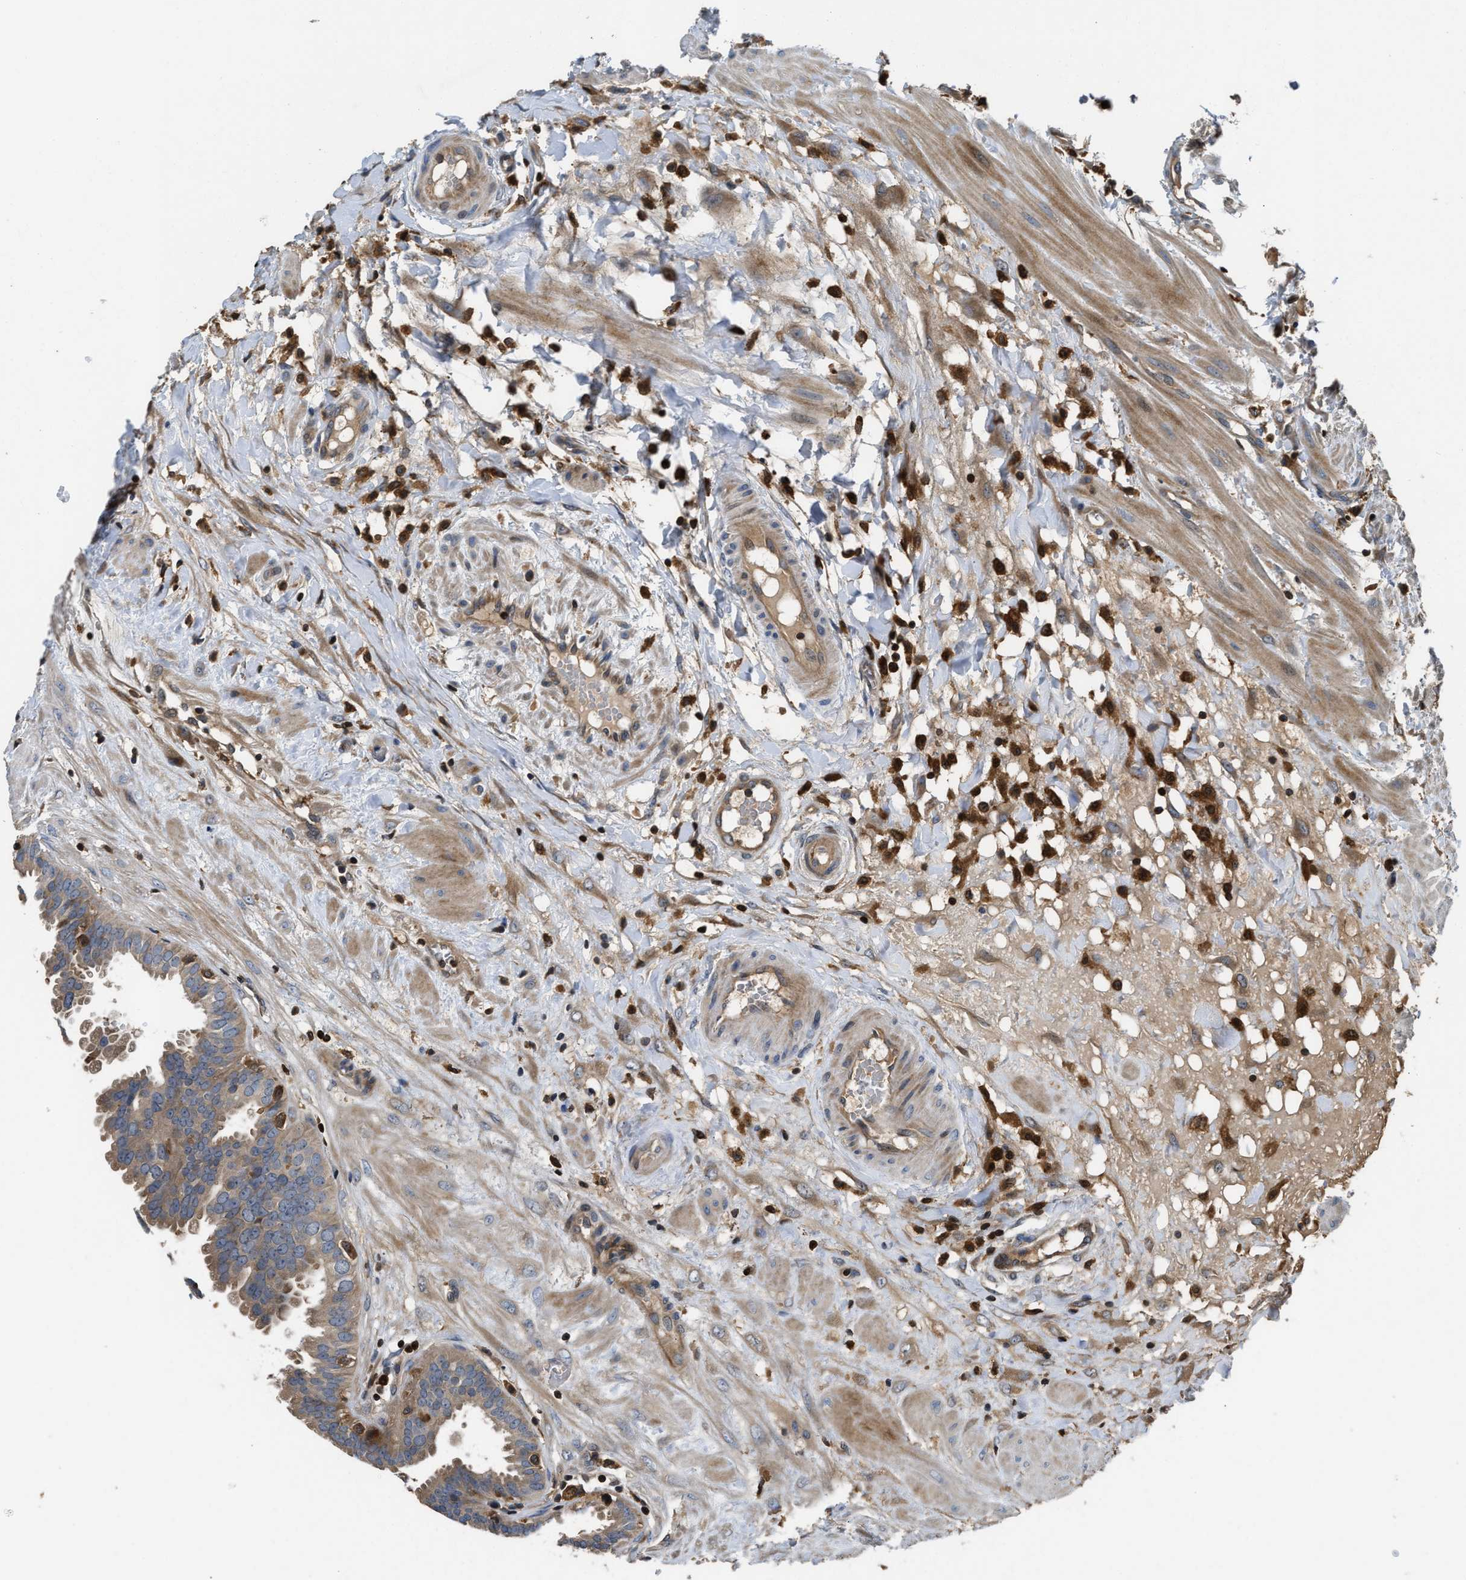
{"staining": {"intensity": "moderate", "quantity": ">75%", "location": "cytoplasmic/membranous"}, "tissue": "seminal vesicle", "cell_type": "Glandular cells", "image_type": "normal", "snomed": [{"axis": "morphology", "description": "Normal tissue, NOS"}, {"axis": "morphology", "description": "Adenocarcinoma, High grade"}, {"axis": "topography", "description": "Prostate"}, {"axis": "topography", "description": "Seminal veicle"}], "caption": "Brown immunohistochemical staining in benign human seminal vesicle displays moderate cytoplasmic/membranous positivity in approximately >75% of glandular cells. (Brightfield microscopy of DAB IHC at high magnification).", "gene": "OSTF1", "patient": {"sex": "male", "age": 55}}